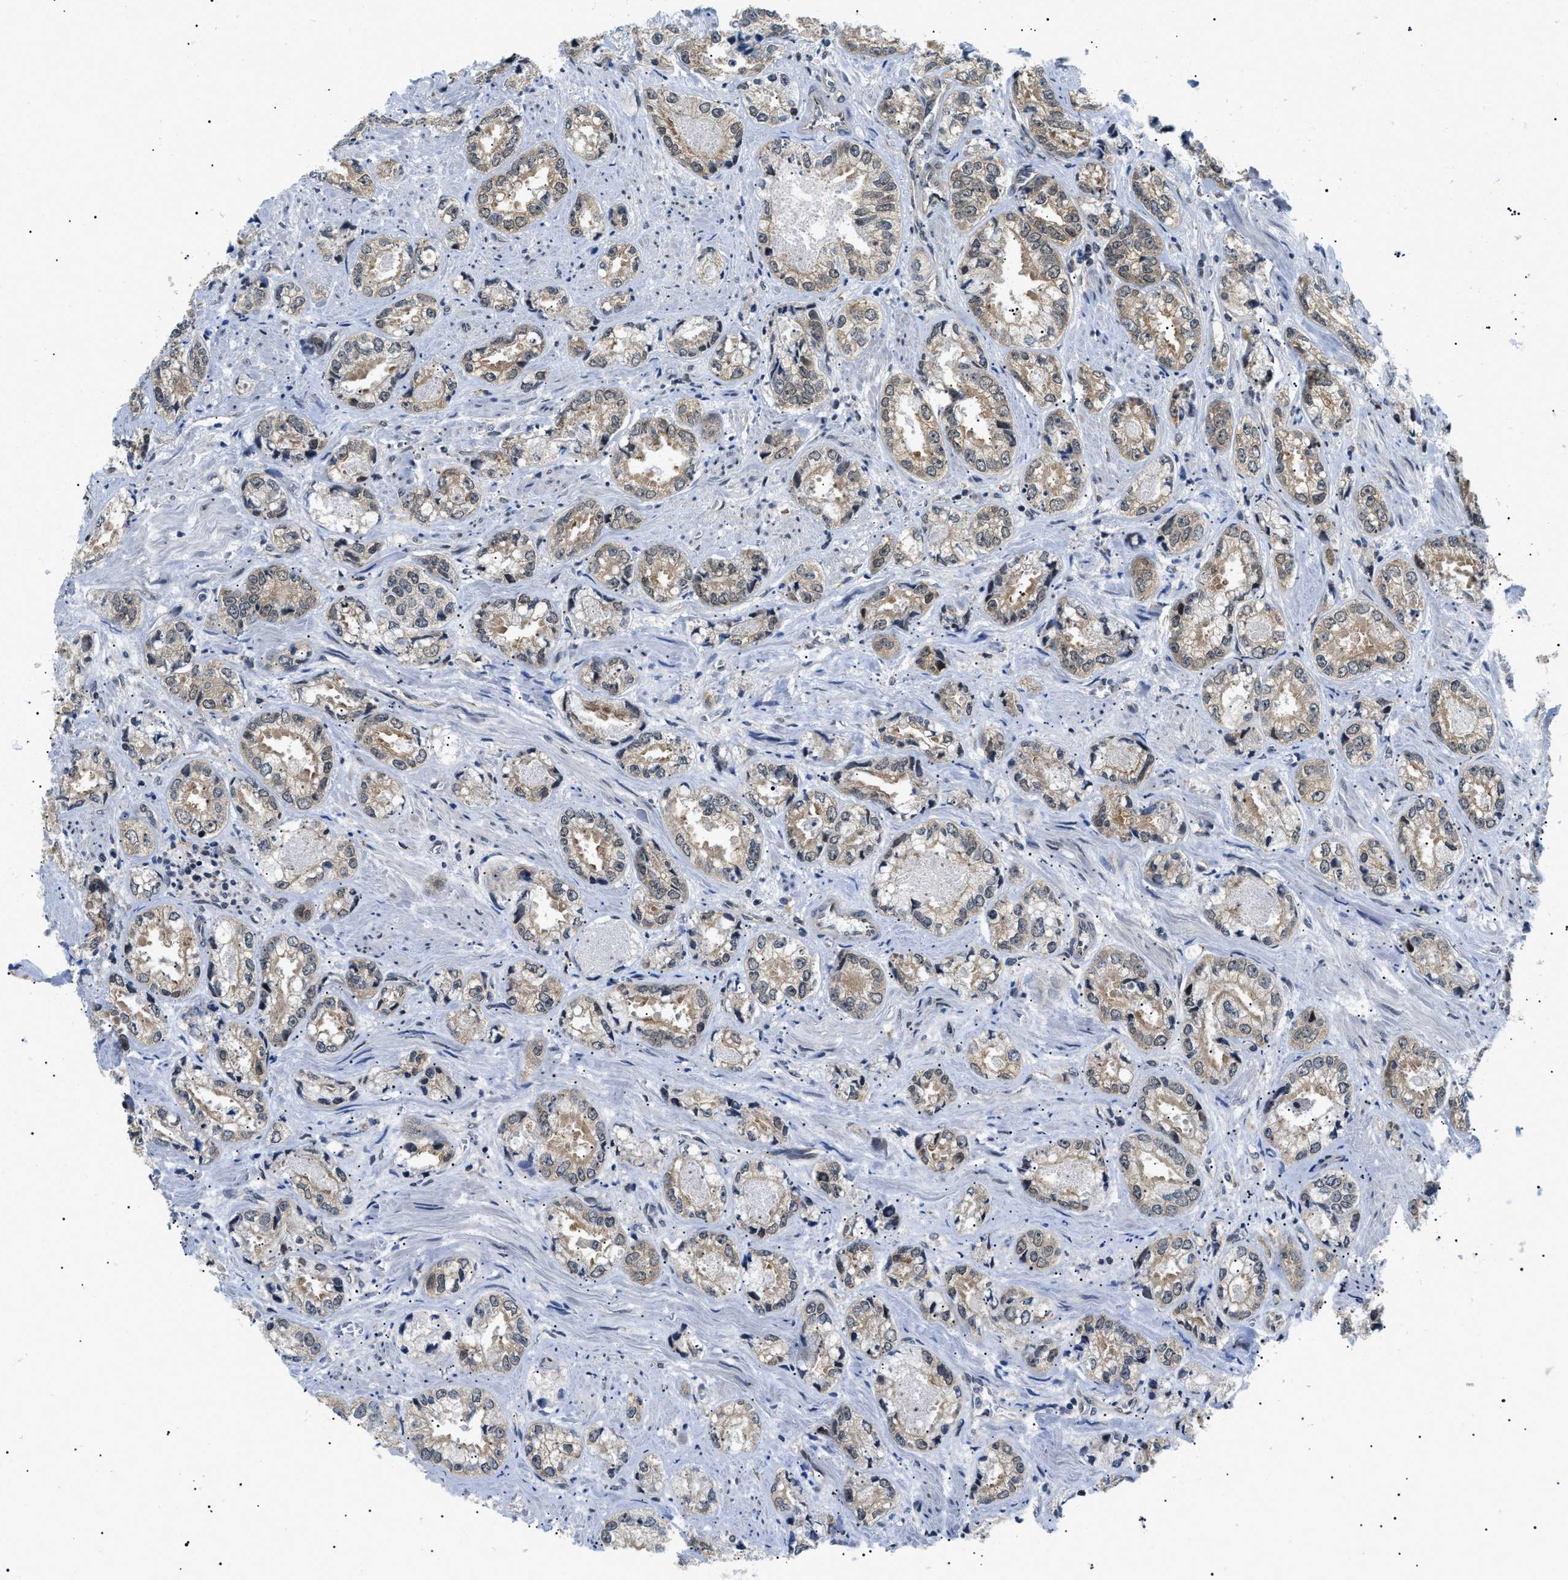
{"staining": {"intensity": "weak", "quantity": ">75%", "location": "cytoplasmic/membranous"}, "tissue": "prostate cancer", "cell_type": "Tumor cells", "image_type": "cancer", "snomed": [{"axis": "morphology", "description": "Adenocarcinoma, High grade"}, {"axis": "topography", "description": "Prostate"}], "caption": "There is low levels of weak cytoplasmic/membranous staining in tumor cells of prostate cancer, as demonstrated by immunohistochemical staining (brown color).", "gene": "CWC25", "patient": {"sex": "male", "age": 61}}